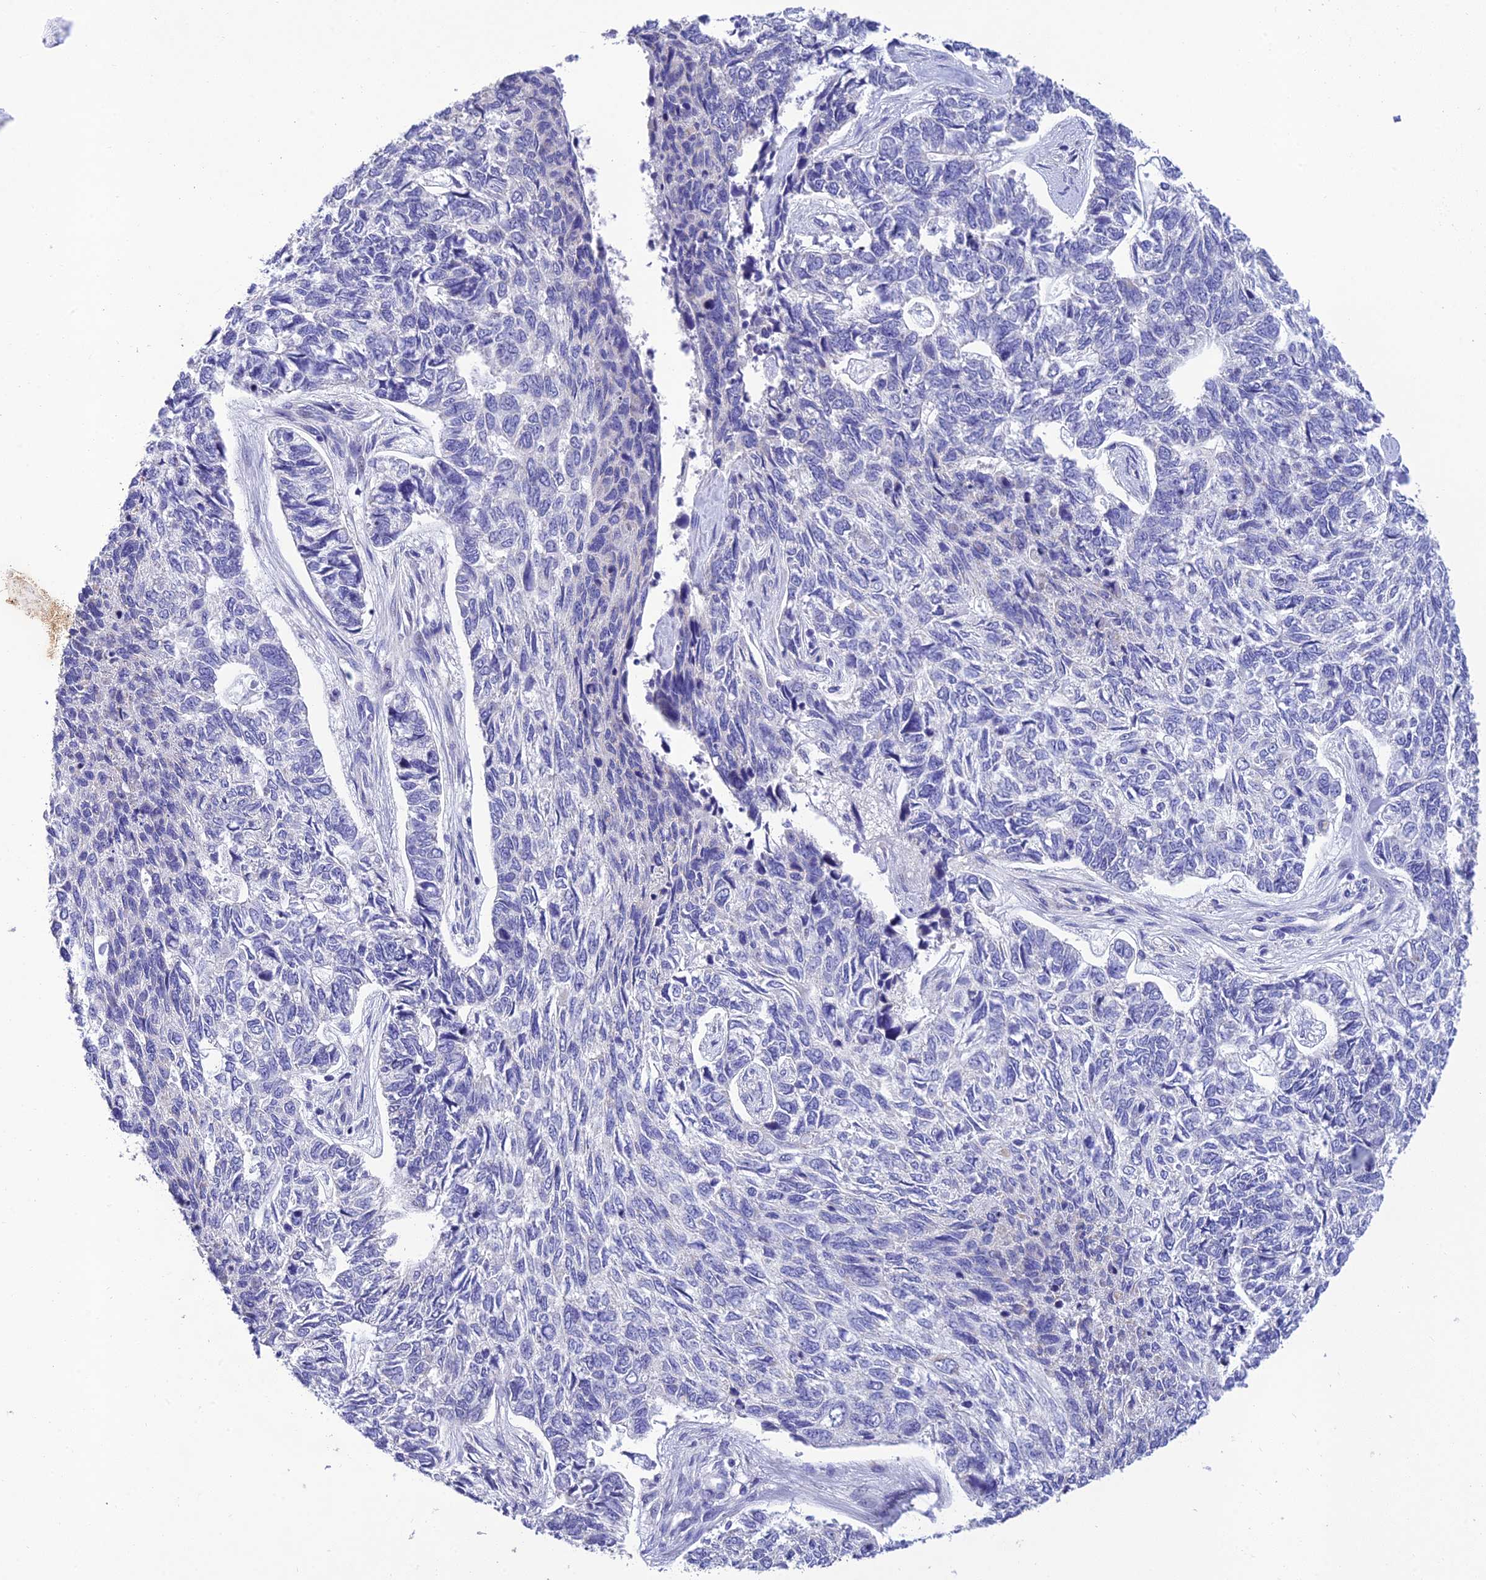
{"staining": {"intensity": "negative", "quantity": "none", "location": "none"}, "tissue": "skin cancer", "cell_type": "Tumor cells", "image_type": "cancer", "snomed": [{"axis": "morphology", "description": "Basal cell carcinoma"}, {"axis": "topography", "description": "Skin"}], "caption": "This micrograph is of skin cancer stained with immunohistochemistry (IHC) to label a protein in brown with the nuclei are counter-stained blue. There is no expression in tumor cells.", "gene": "MS4A5", "patient": {"sex": "female", "age": 65}}